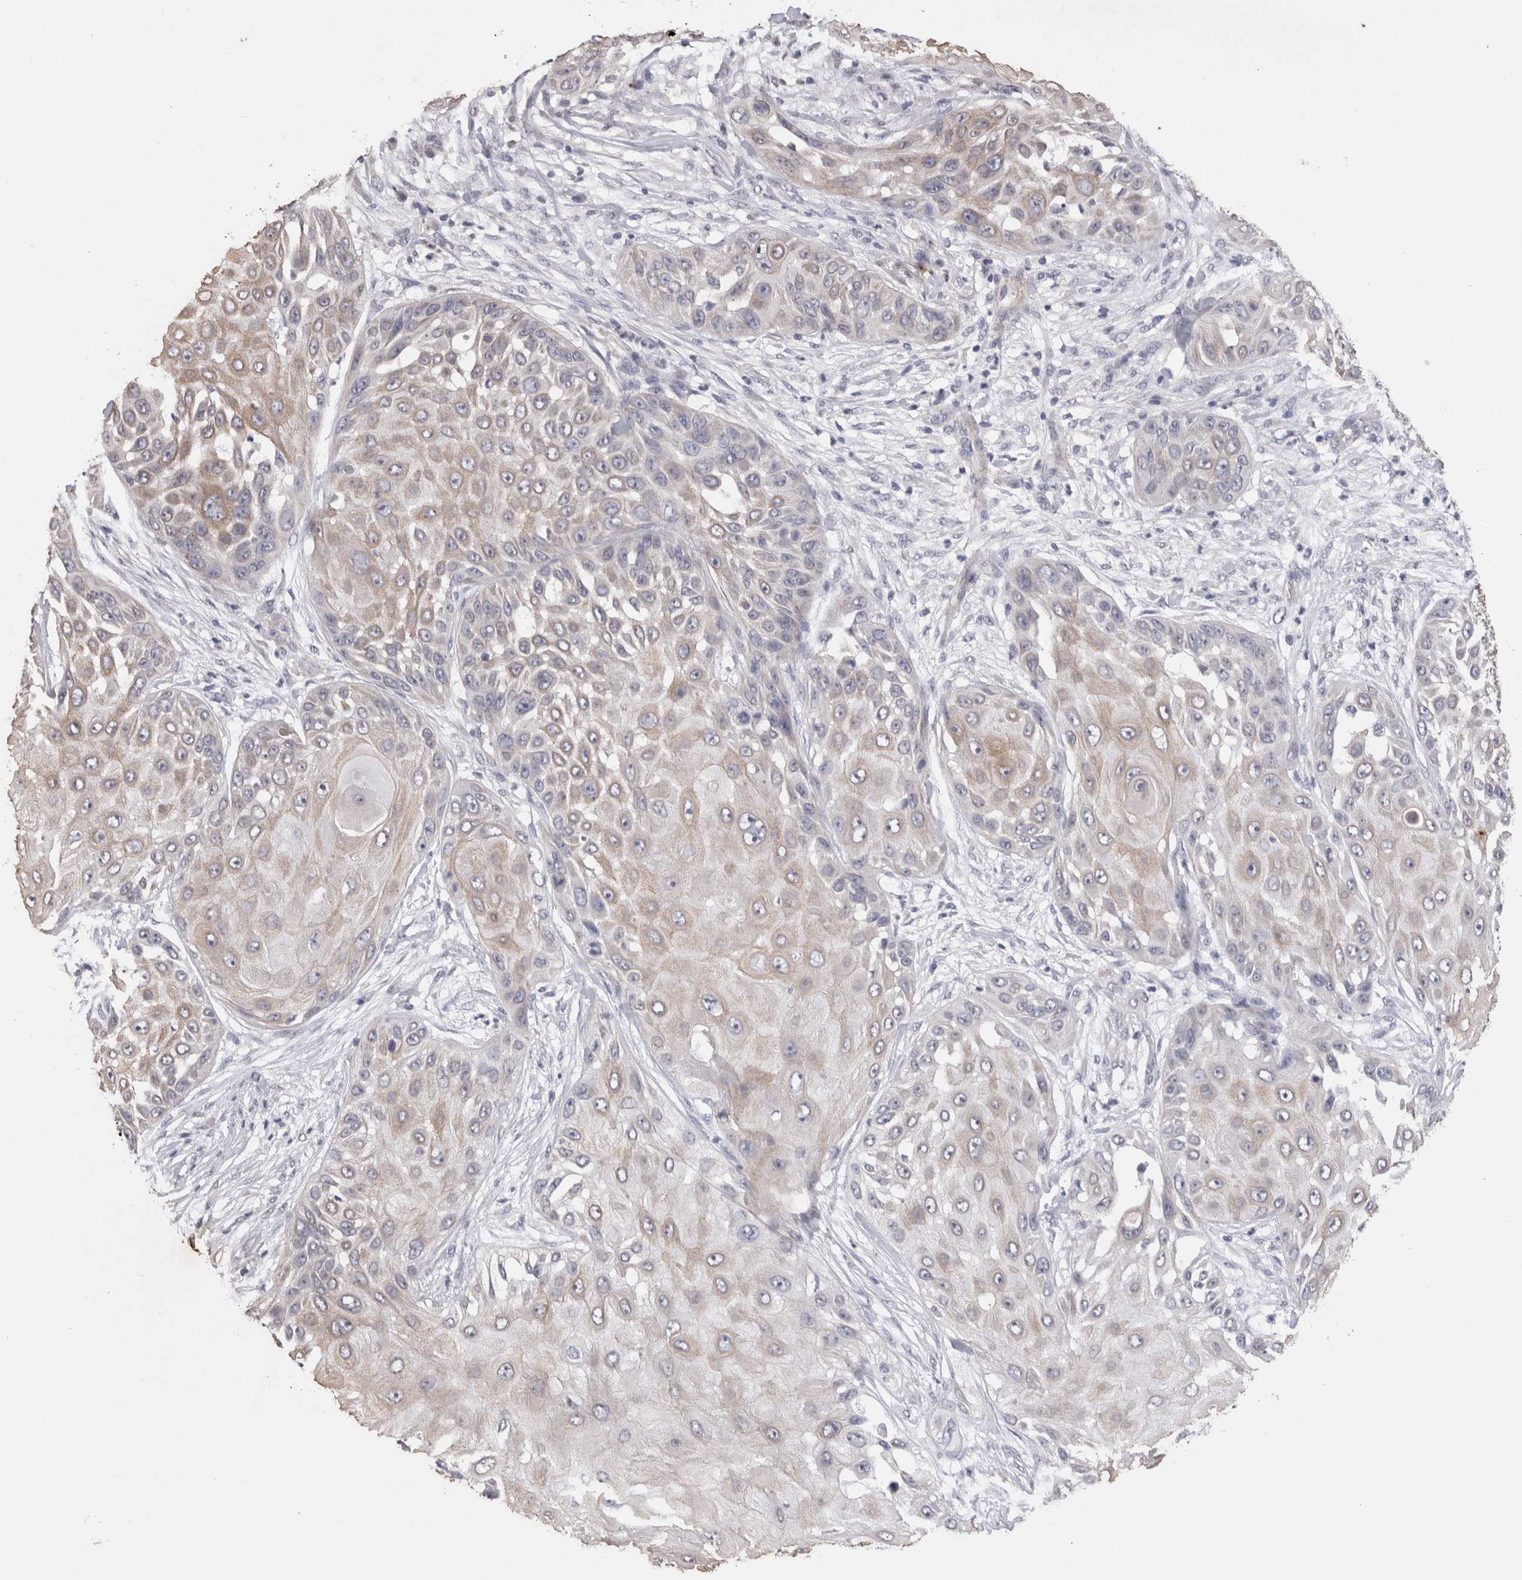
{"staining": {"intensity": "weak", "quantity": "<25%", "location": "cytoplasmic/membranous"}, "tissue": "skin cancer", "cell_type": "Tumor cells", "image_type": "cancer", "snomed": [{"axis": "morphology", "description": "Squamous cell carcinoma, NOS"}, {"axis": "topography", "description": "Skin"}], "caption": "There is no significant staining in tumor cells of skin cancer. Brightfield microscopy of IHC stained with DAB (brown) and hematoxylin (blue), captured at high magnification.", "gene": "CDH6", "patient": {"sex": "female", "age": 44}}